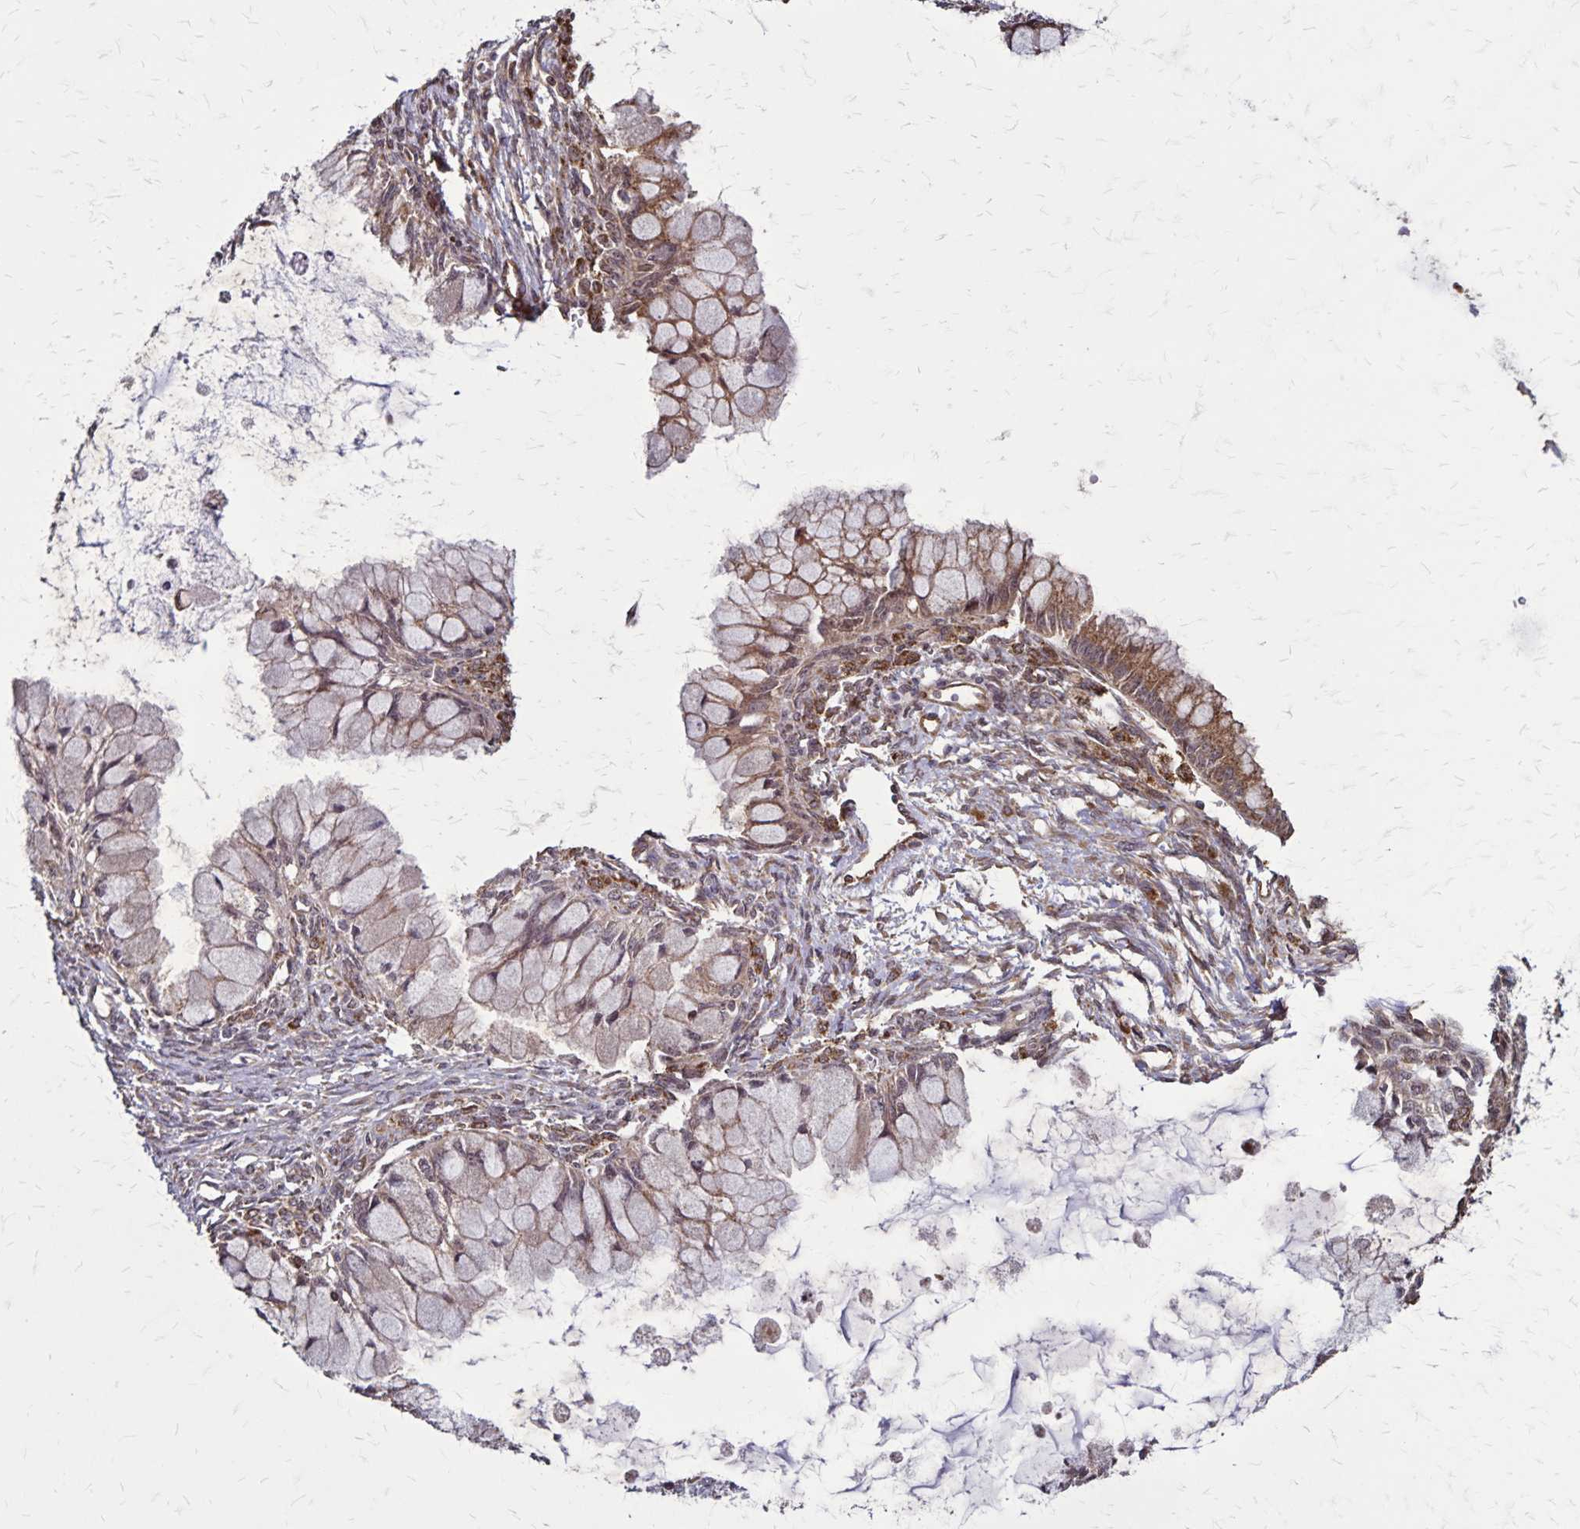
{"staining": {"intensity": "moderate", "quantity": "<25%", "location": "cytoplasmic/membranous"}, "tissue": "ovarian cancer", "cell_type": "Tumor cells", "image_type": "cancer", "snomed": [{"axis": "morphology", "description": "Cystadenocarcinoma, mucinous, NOS"}, {"axis": "topography", "description": "Ovary"}], "caption": "Ovarian cancer (mucinous cystadenocarcinoma) stained for a protein (brown) reveals moderate cytoplasmic/membranous positive expression in approximately <25% of tumor cells.", "gene": "NFS1", "patient": {"sex": "female", "age": 34}}